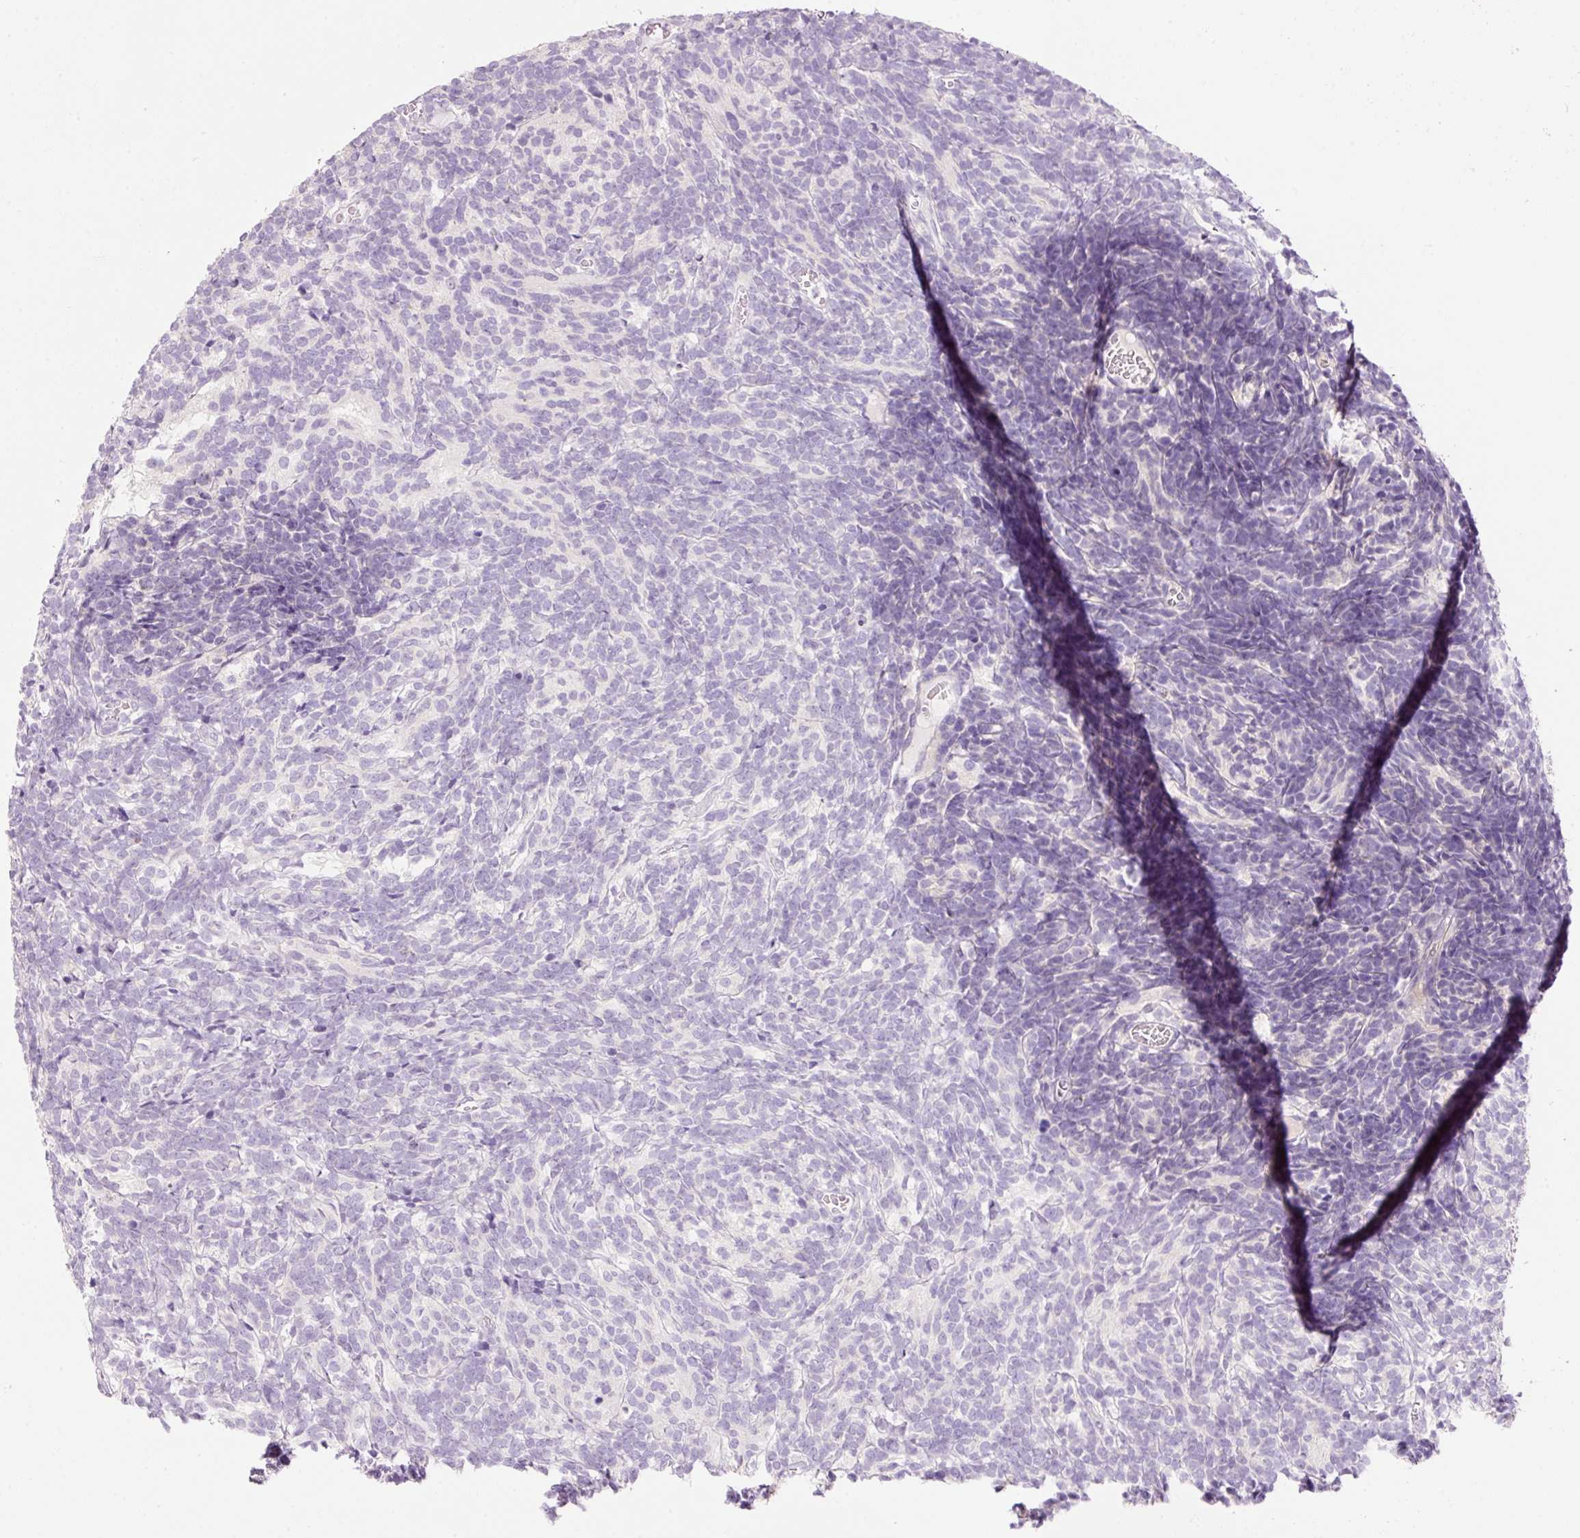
{"staining": {"intensity": "negative", "quantity": "none", "location": "none"}, "tissue": "glioma", "cell_type": "Tumor cells", "image_type": "cancer", "snomed": [{"axis": "morphology", "description": "Glioma, malignant, Low grade"}, {"axis": "topography", "description": "Brain"}], "caption": "An image of human glioma is negative for staining in tumor cells.", "gene": "TENT5C", "patient": {"sex": "female", "age": 1}}